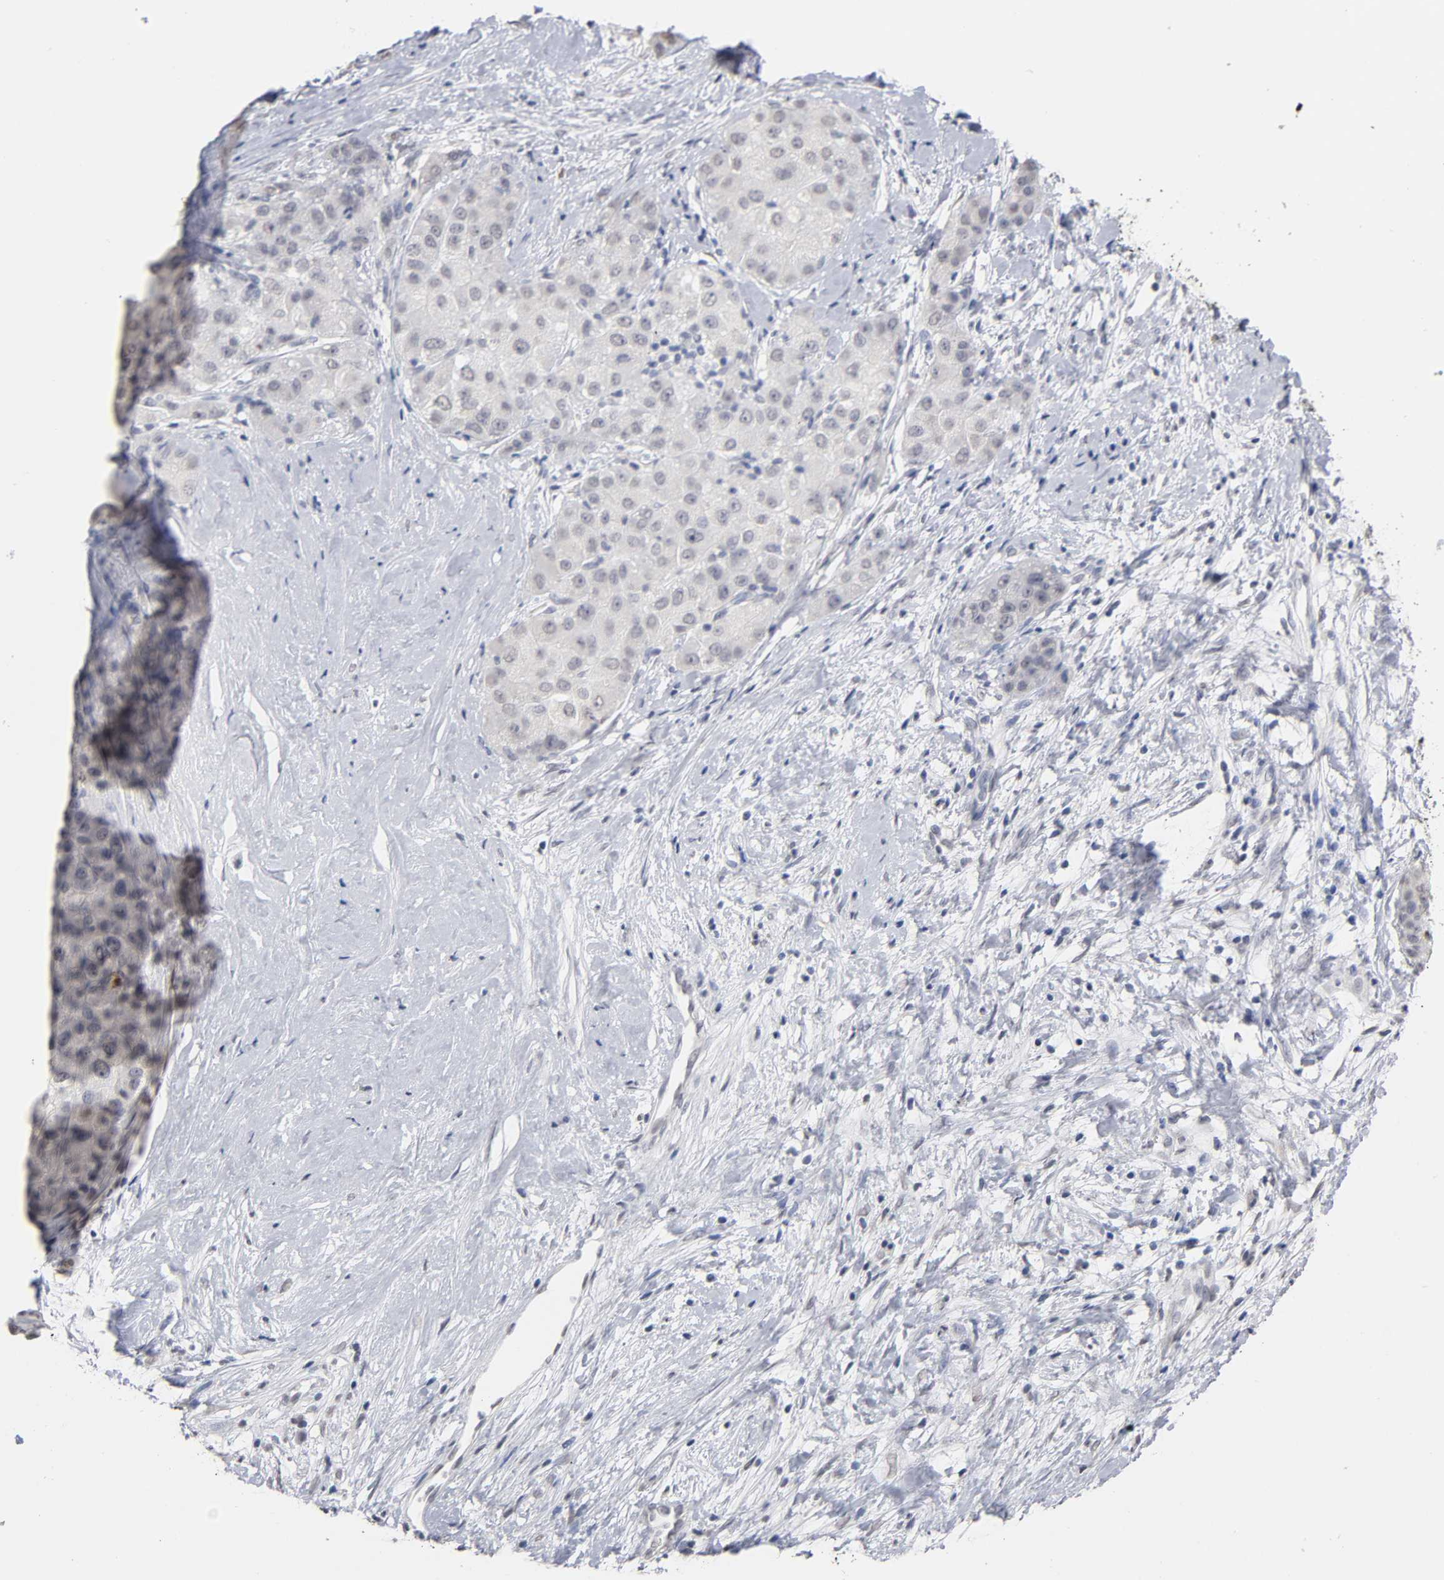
{"staining": {"intensity": "weak", "quantity": "<25%", "location": "cytoplasmic/membranous"}, "tissue": "liver cancer", "cell_type": "Tumor cells", "image_type": "cancer", "snomed": [{"axis": "morphology", "description": "Carcinoma, Hepatocellular, NOS"}, {"axis": "topography", "description": "Liver"}], "caption": "DAB (3,3'-diaminobenzidine) immunohistochemical staining of human liver hepatocellular carcinoma demonstrates no significant expression in tumor cells.", "gene": "CRABP2", "patient": {"sex": "male", "age": 80}}